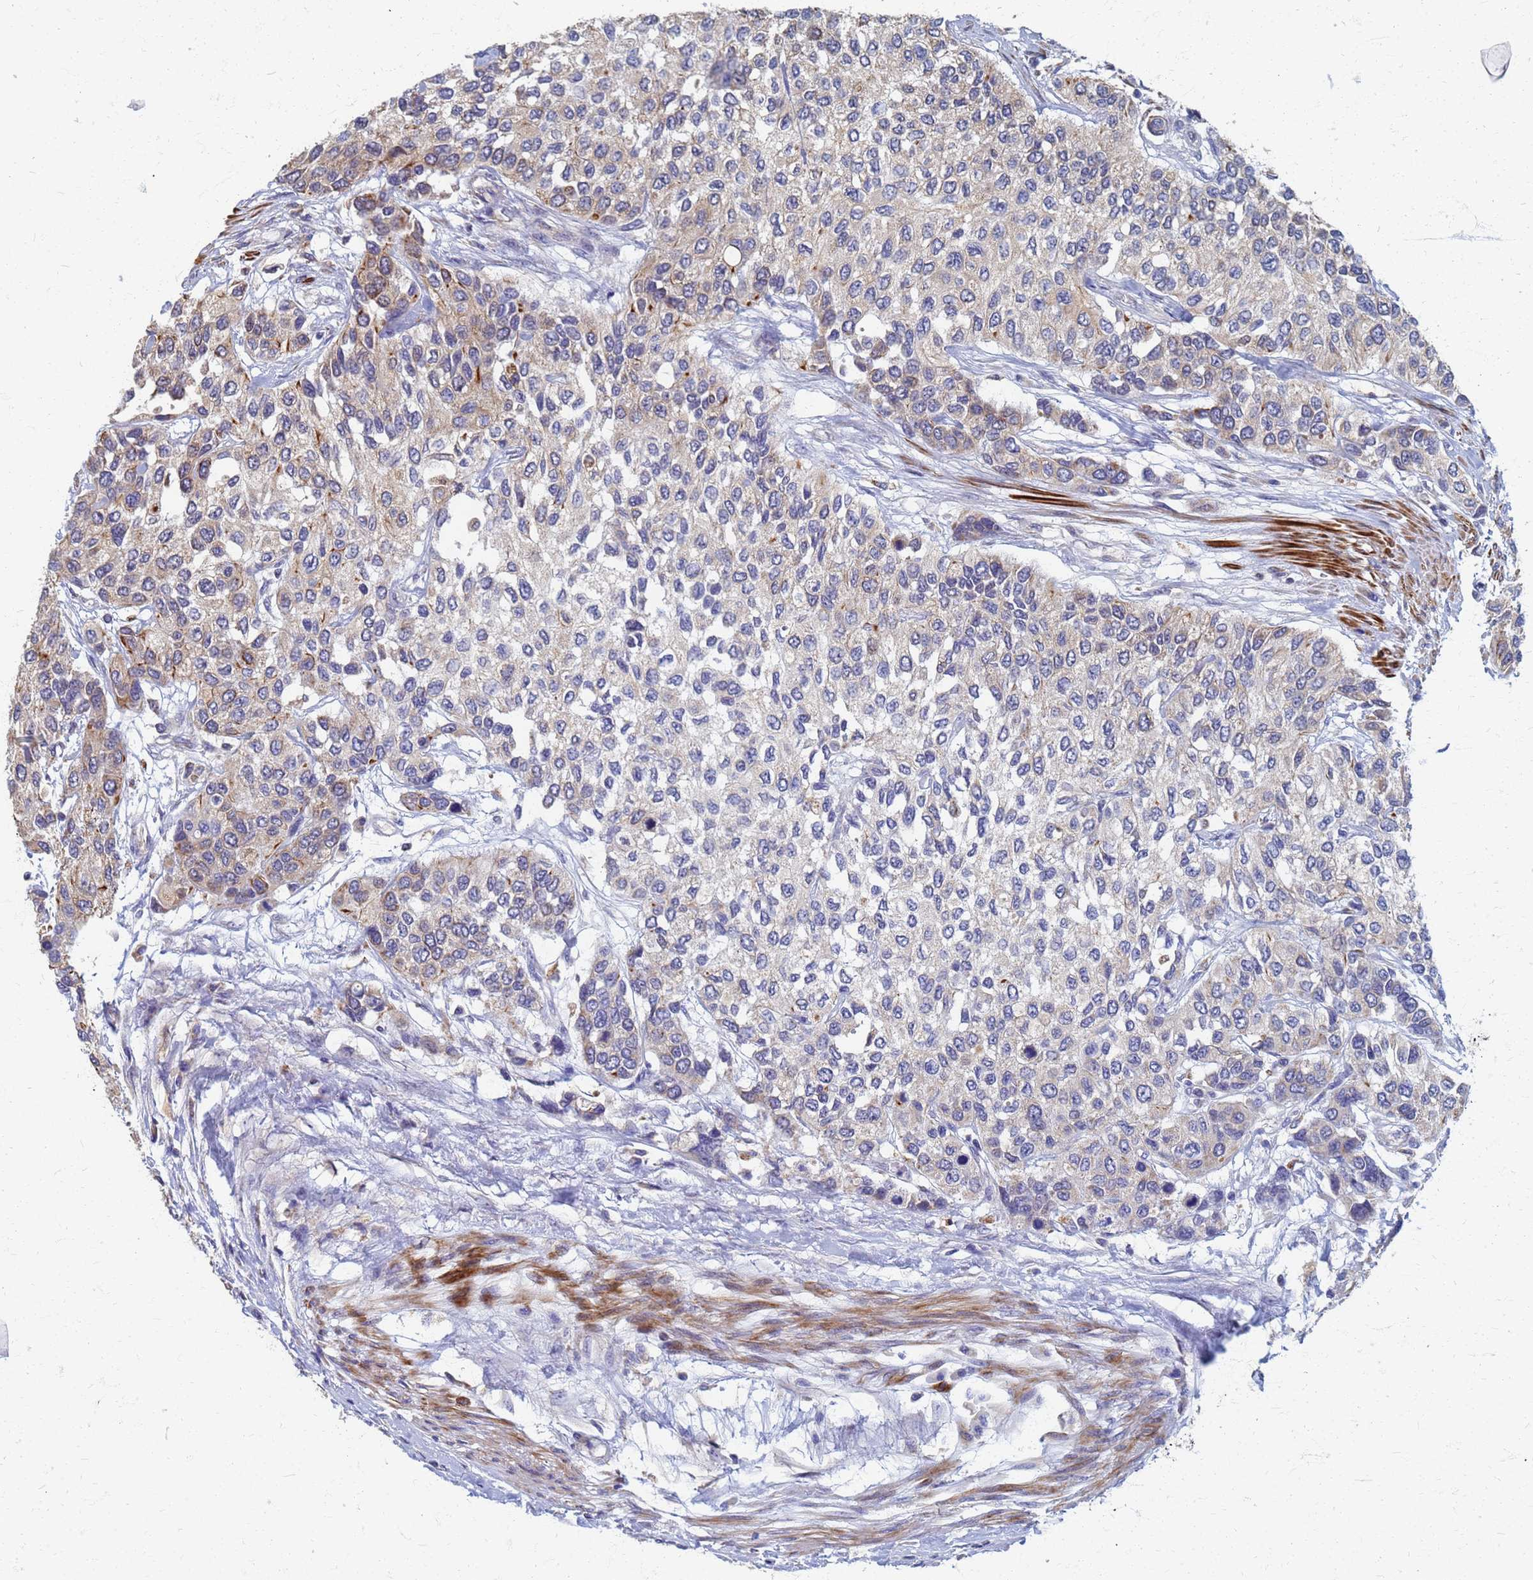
{"staining": {"intensity": "moderate", "quantity": "<25%", "location": "cytoplasmic/membranous"}, "tissue": "urothelial cancer", "cell_type": "Tumor cells", "image_type": "cancer", "snomed": [{"axis": "morphology", "description": "Normal tissue, NOS"}, {"axis": "morphology", "description": "Urothelial carcinoma, High grade"}, {"axis": "topography", "description": "Vascular tissue"}, {"axis": "topography", "description": "Urinary bladder"}], "caption": "This is a histology image of immunohistochemistry staining of high-grade urothelial carcinoma, which shows moderate positivity in the cytoplasmic/membranous of tumor cells.", "gene": "ATPAF1", "patient": {"sex": "female", "age": 56}}